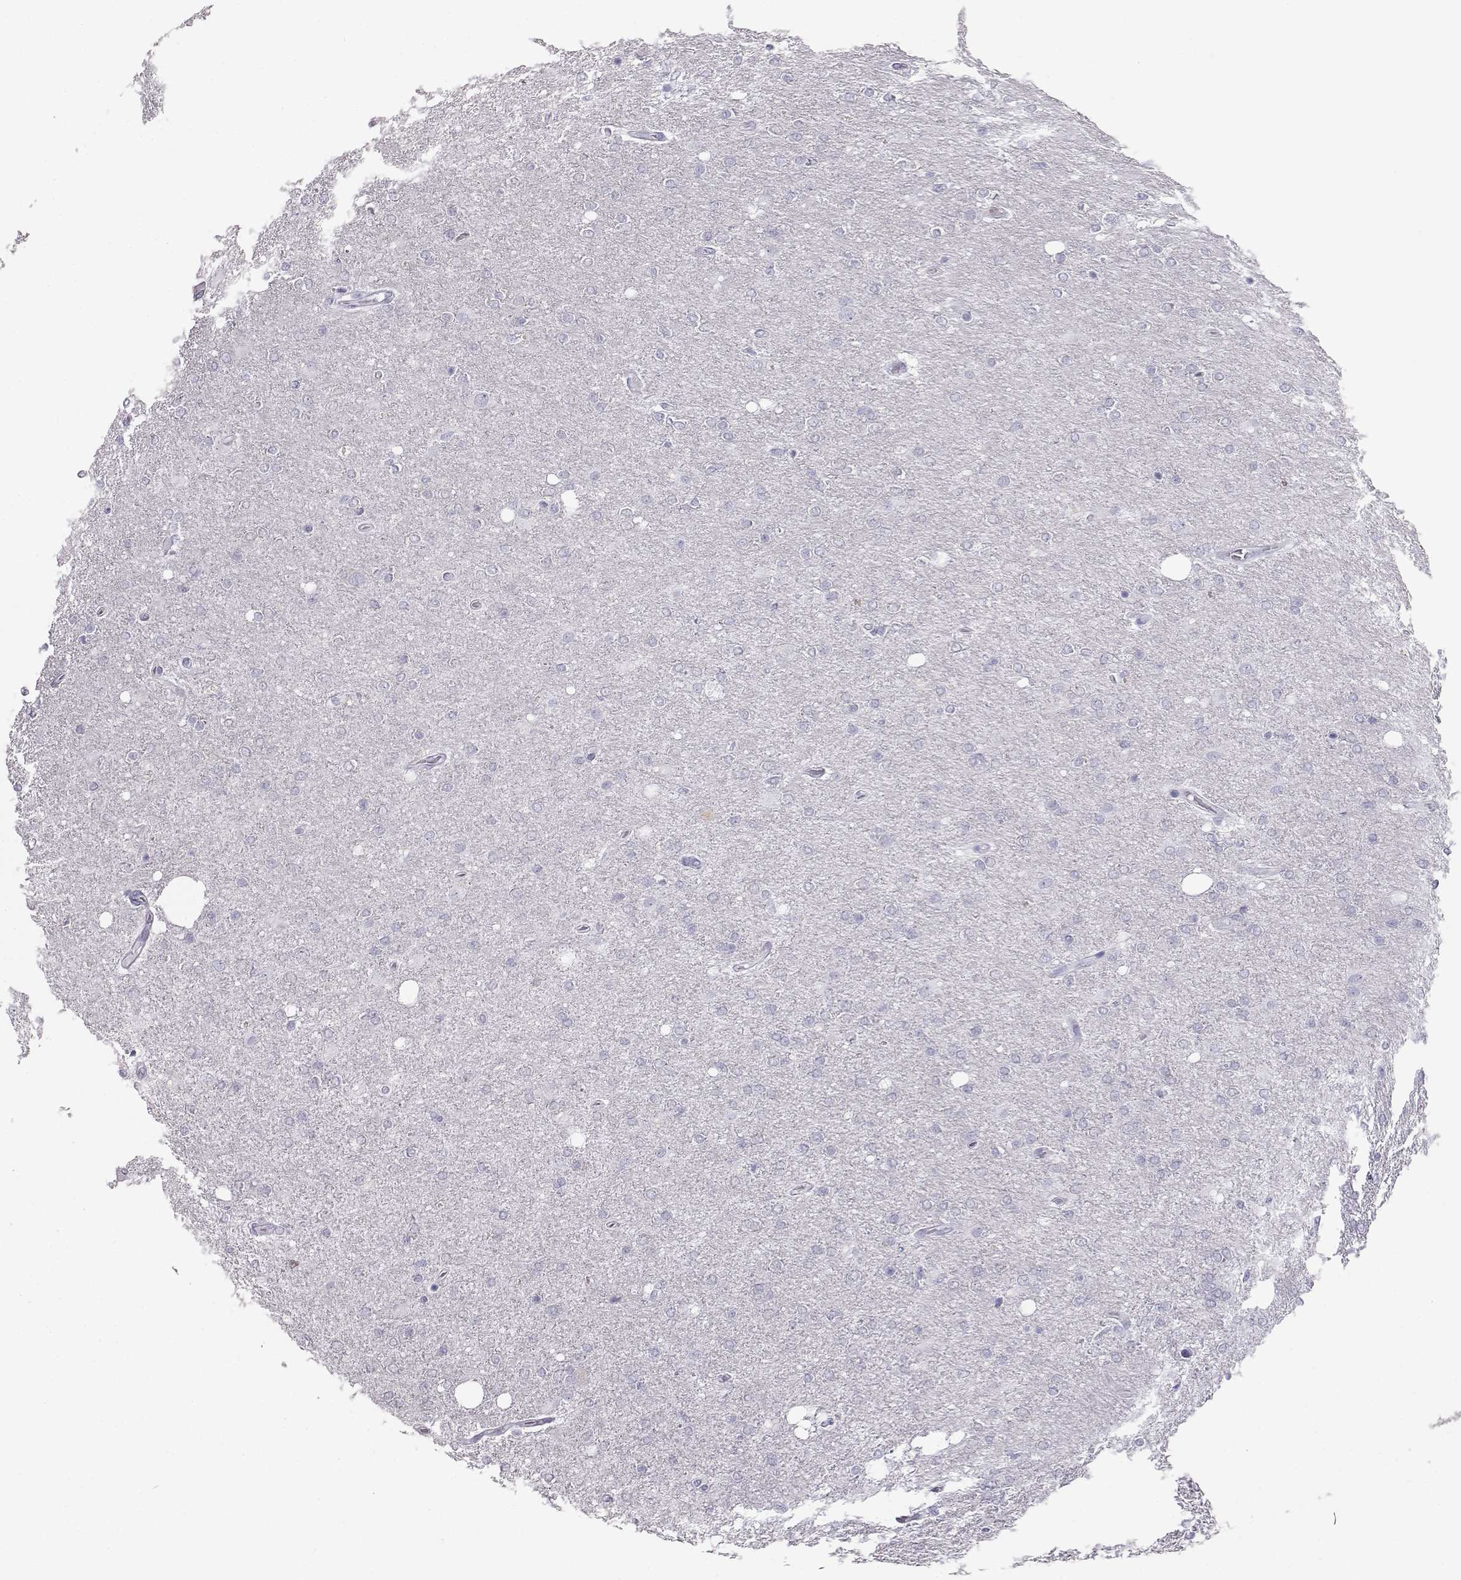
{"staining": {"intensity": "negative", "quantity": "none", "location": "none"}, "tissue": "glioma", "cell_type": "Tumor cells", "image_type": "cancer", "snomed": [{"axis": "morphology", "description": "Glioma, malignant, High grade"}, {"axis": "topography", "description": "Cerebral cortex"}], "caption": "IHC image of glioma stained for a protein (brown), which displays no expression in tumor cells. (Immunohistochemistry, brightfield microscopy, high magnification).", "gene": "ITLN2", "patient": {"sex": "male", "age": 70}}